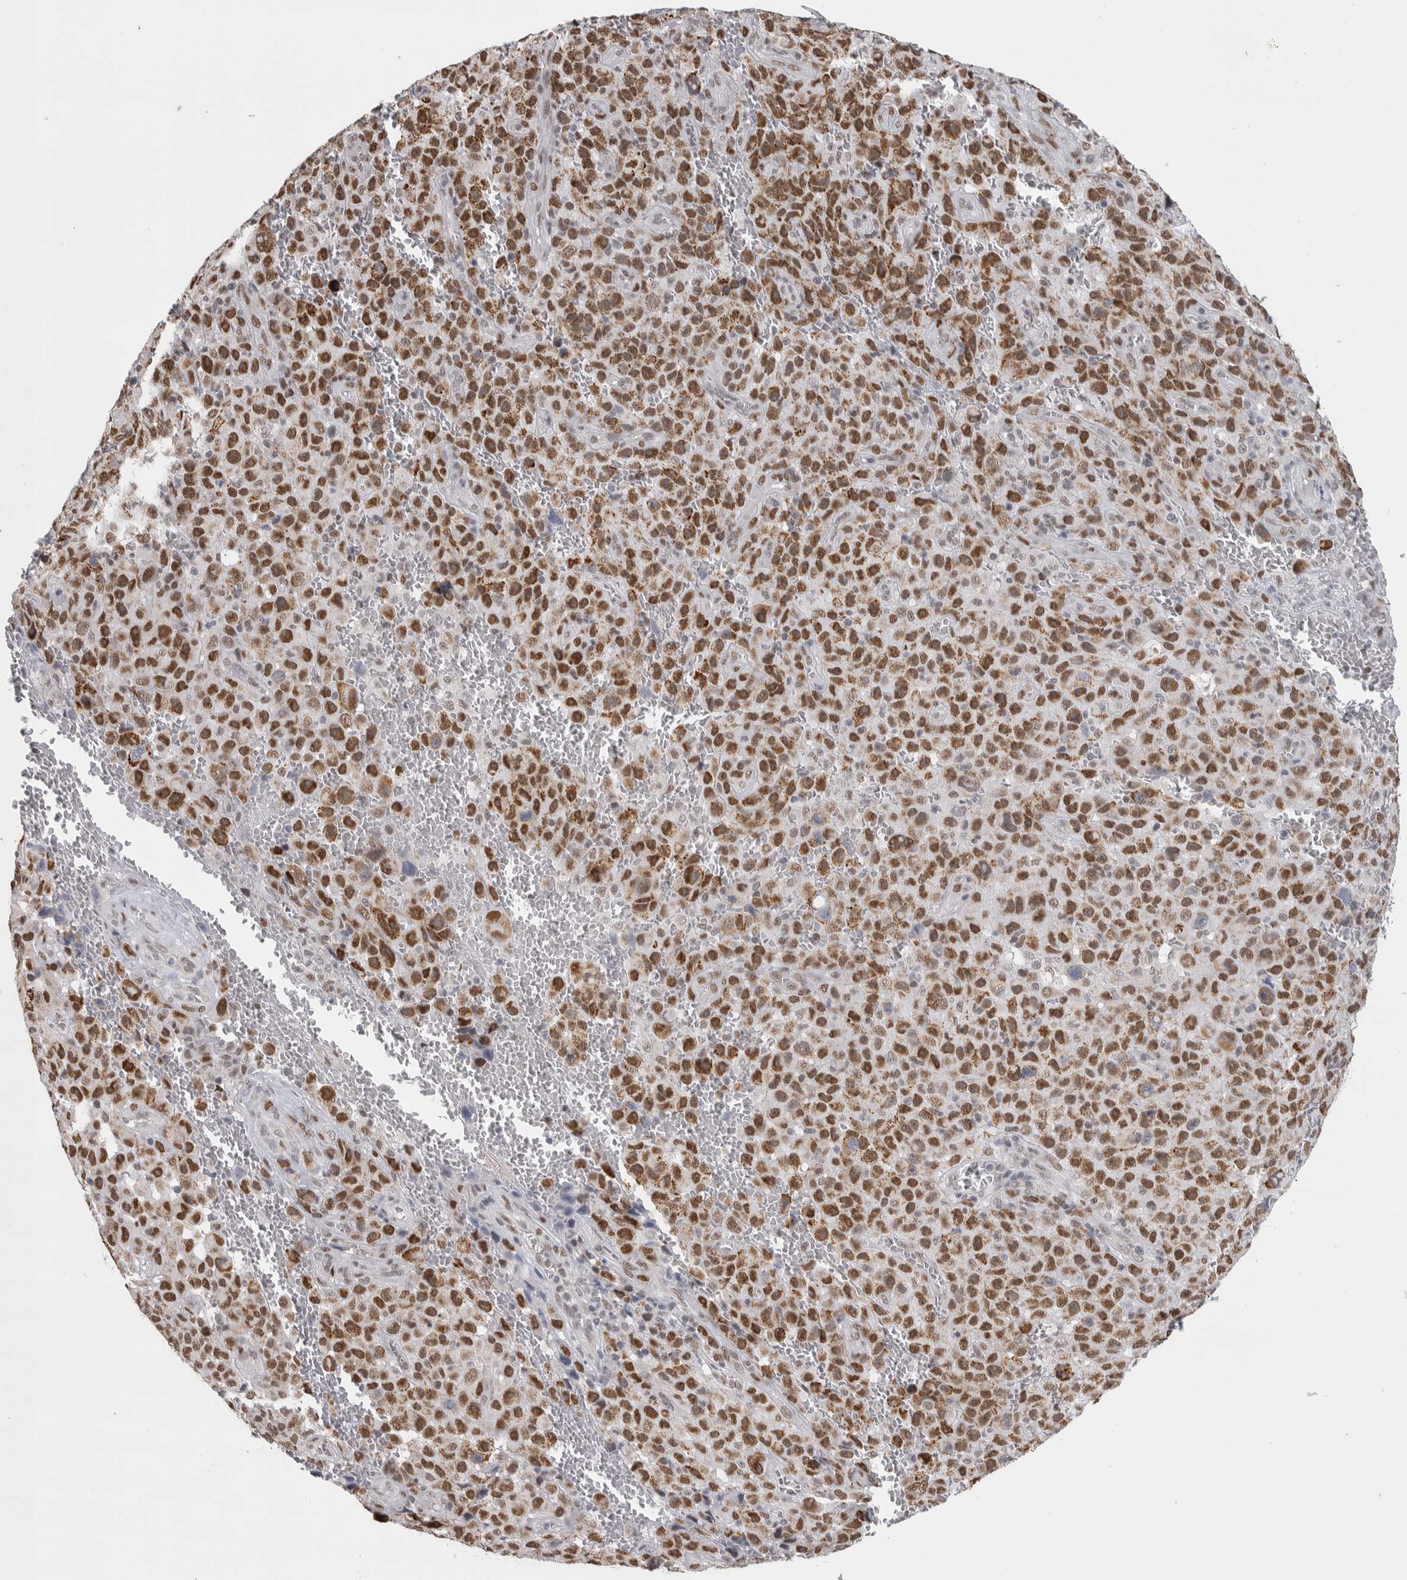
{"staining": {"intensity": "strong", "quantity": ">75%", "location": "cytoplasmic/membranous,nuclear"}, "tissue": "melanoma", "cell_type": "Tumor cells", "image_type": "cancer", "snomed": [{"axis": "morphology", "description": "Malignant melanoma, NOS"}, {"axis": "topography", "description": "Skin"}], "caption": "This micrograph exhibits immunohistochemistry (IHC) staining of human melanoma, with high strong cytoplasmic/membranous and nuclear positivity in approximately >75% of tumor cells.", "gene": "HEXIM2", "patient": {"sex": "female", "age": 82}}